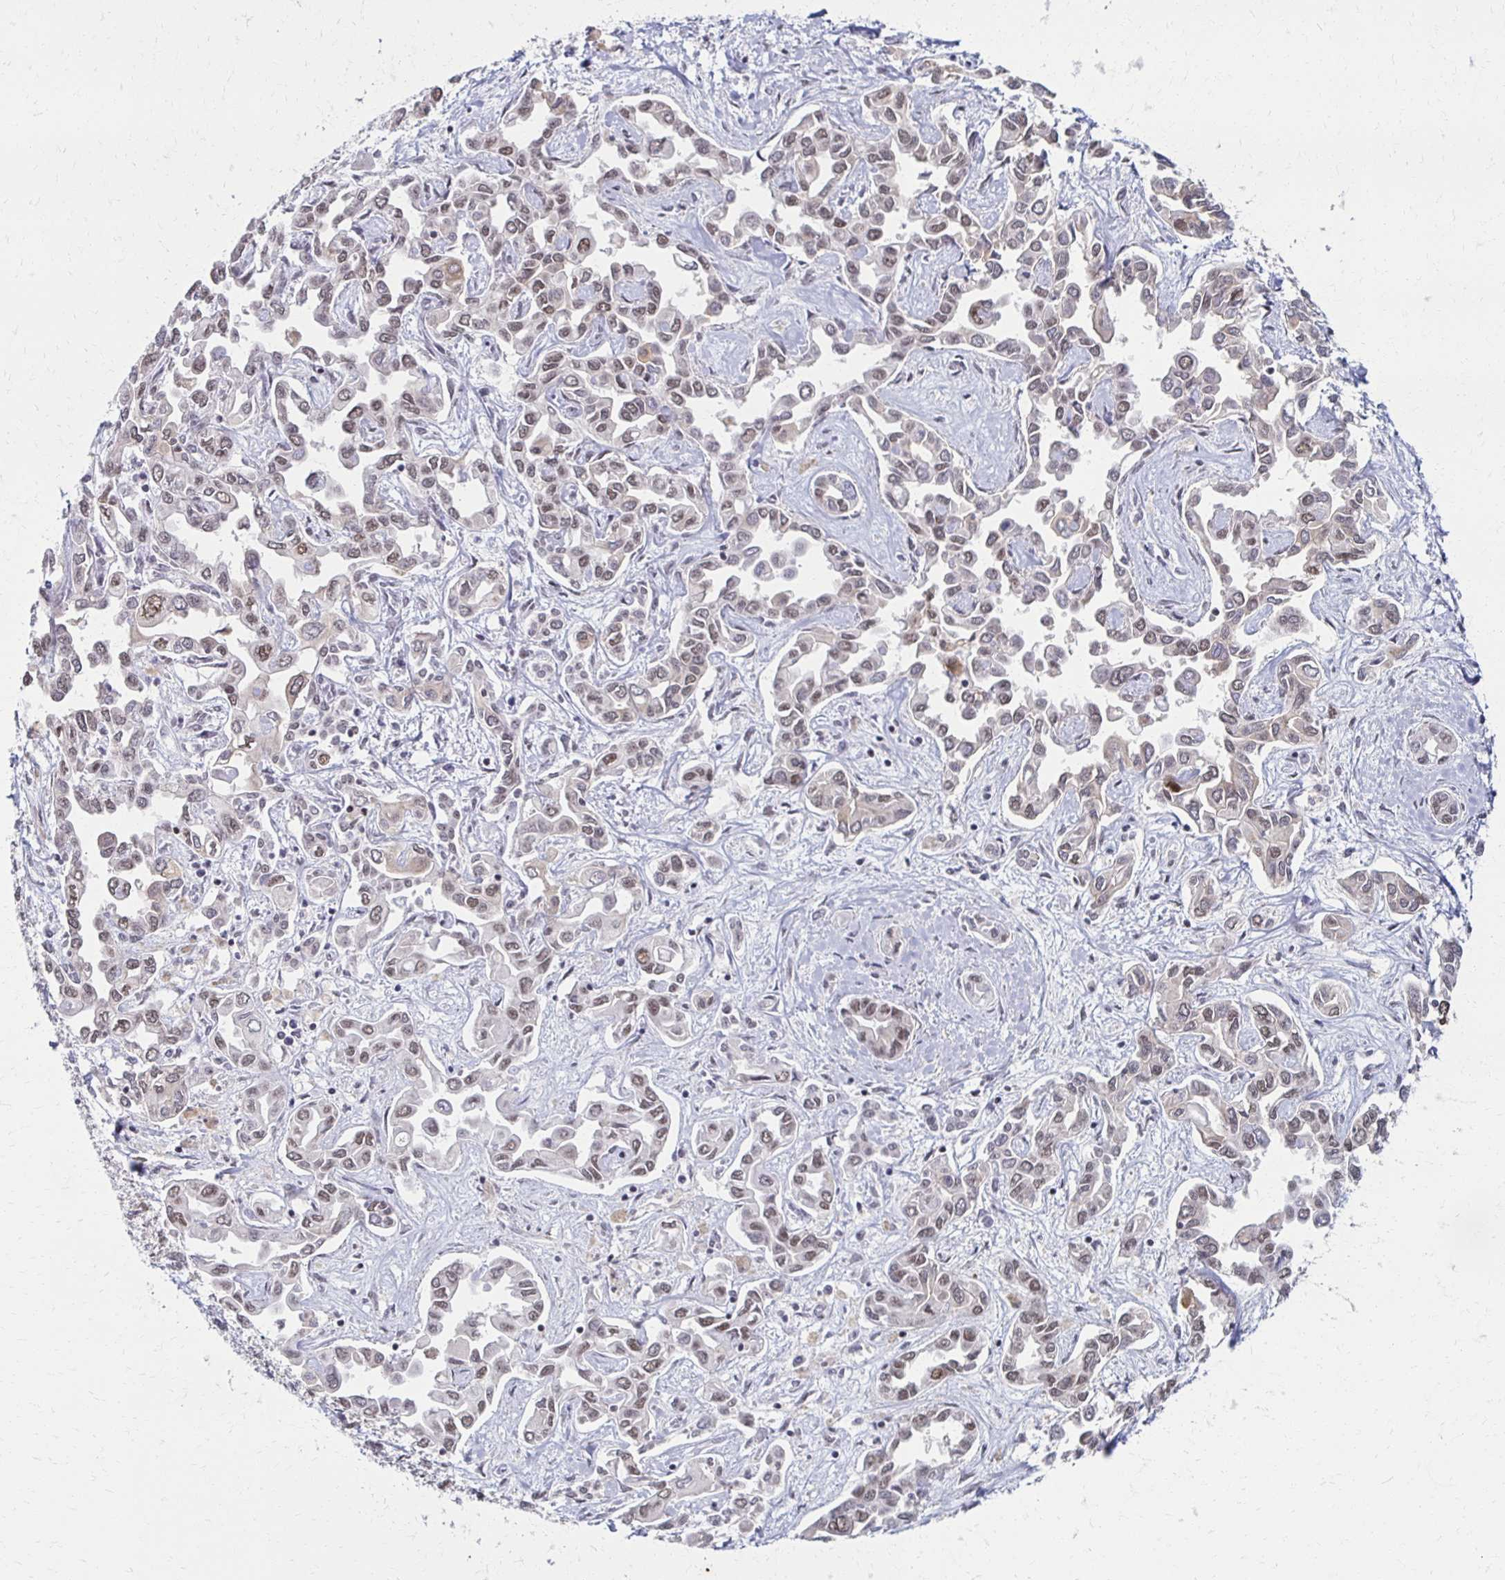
{"staining": {"intensity": "weak", "quantity": ">75%", "location": "nuclear"}, "tissue": "liver cancer", "cell_type": "Tumor cells", "image_type": "cancer", "snomed": [{"axis": "morphology", "description": "Cholangiocarcinoma"}, {"axis": "topography", "description": "Liver"}], "caption": "IHC of cholangiocarcinoma (liver) shows low levels of weak nuclear positivity in approximately >75% of tumor cells.", "gene": "IRF7", "patient": {"sex": "female", "age": 64}}